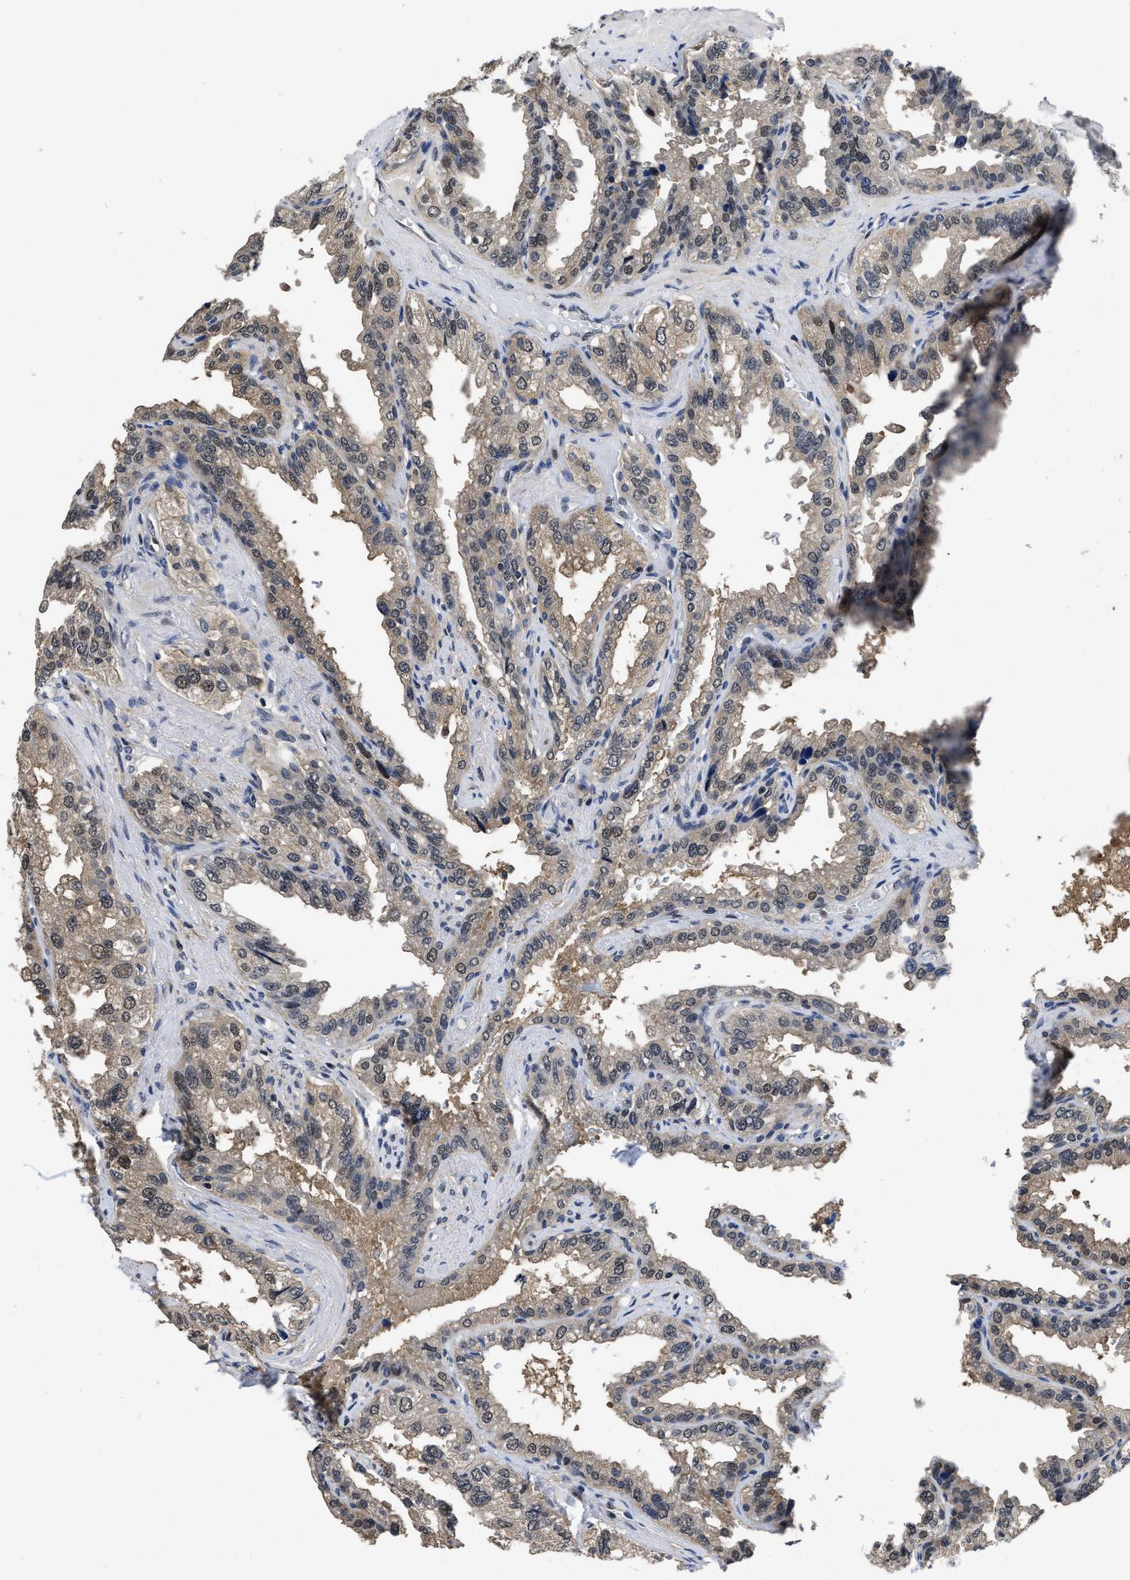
{"staining": {"intensity": "weak", "quantity": ">75%", "location": "cytoplasmic/membranous,nuclear"}, "tissue": "seminal vesicle", "cell_type": "Glandular cells", "image_type": "normal", "snomed": [{"axis": "morphology", "description": "Normal tissue, NOS"}, {"axis": "topography", "description": "Seminal veicle"}], "caption": "Weak cytoplasmic/membranous,nuclear protein expression is appreciated in approximately >75% of glandular cells in seminal vesicle.", "gene": "MCOLN2", "patient": {"sex": "male", "age": 68}}